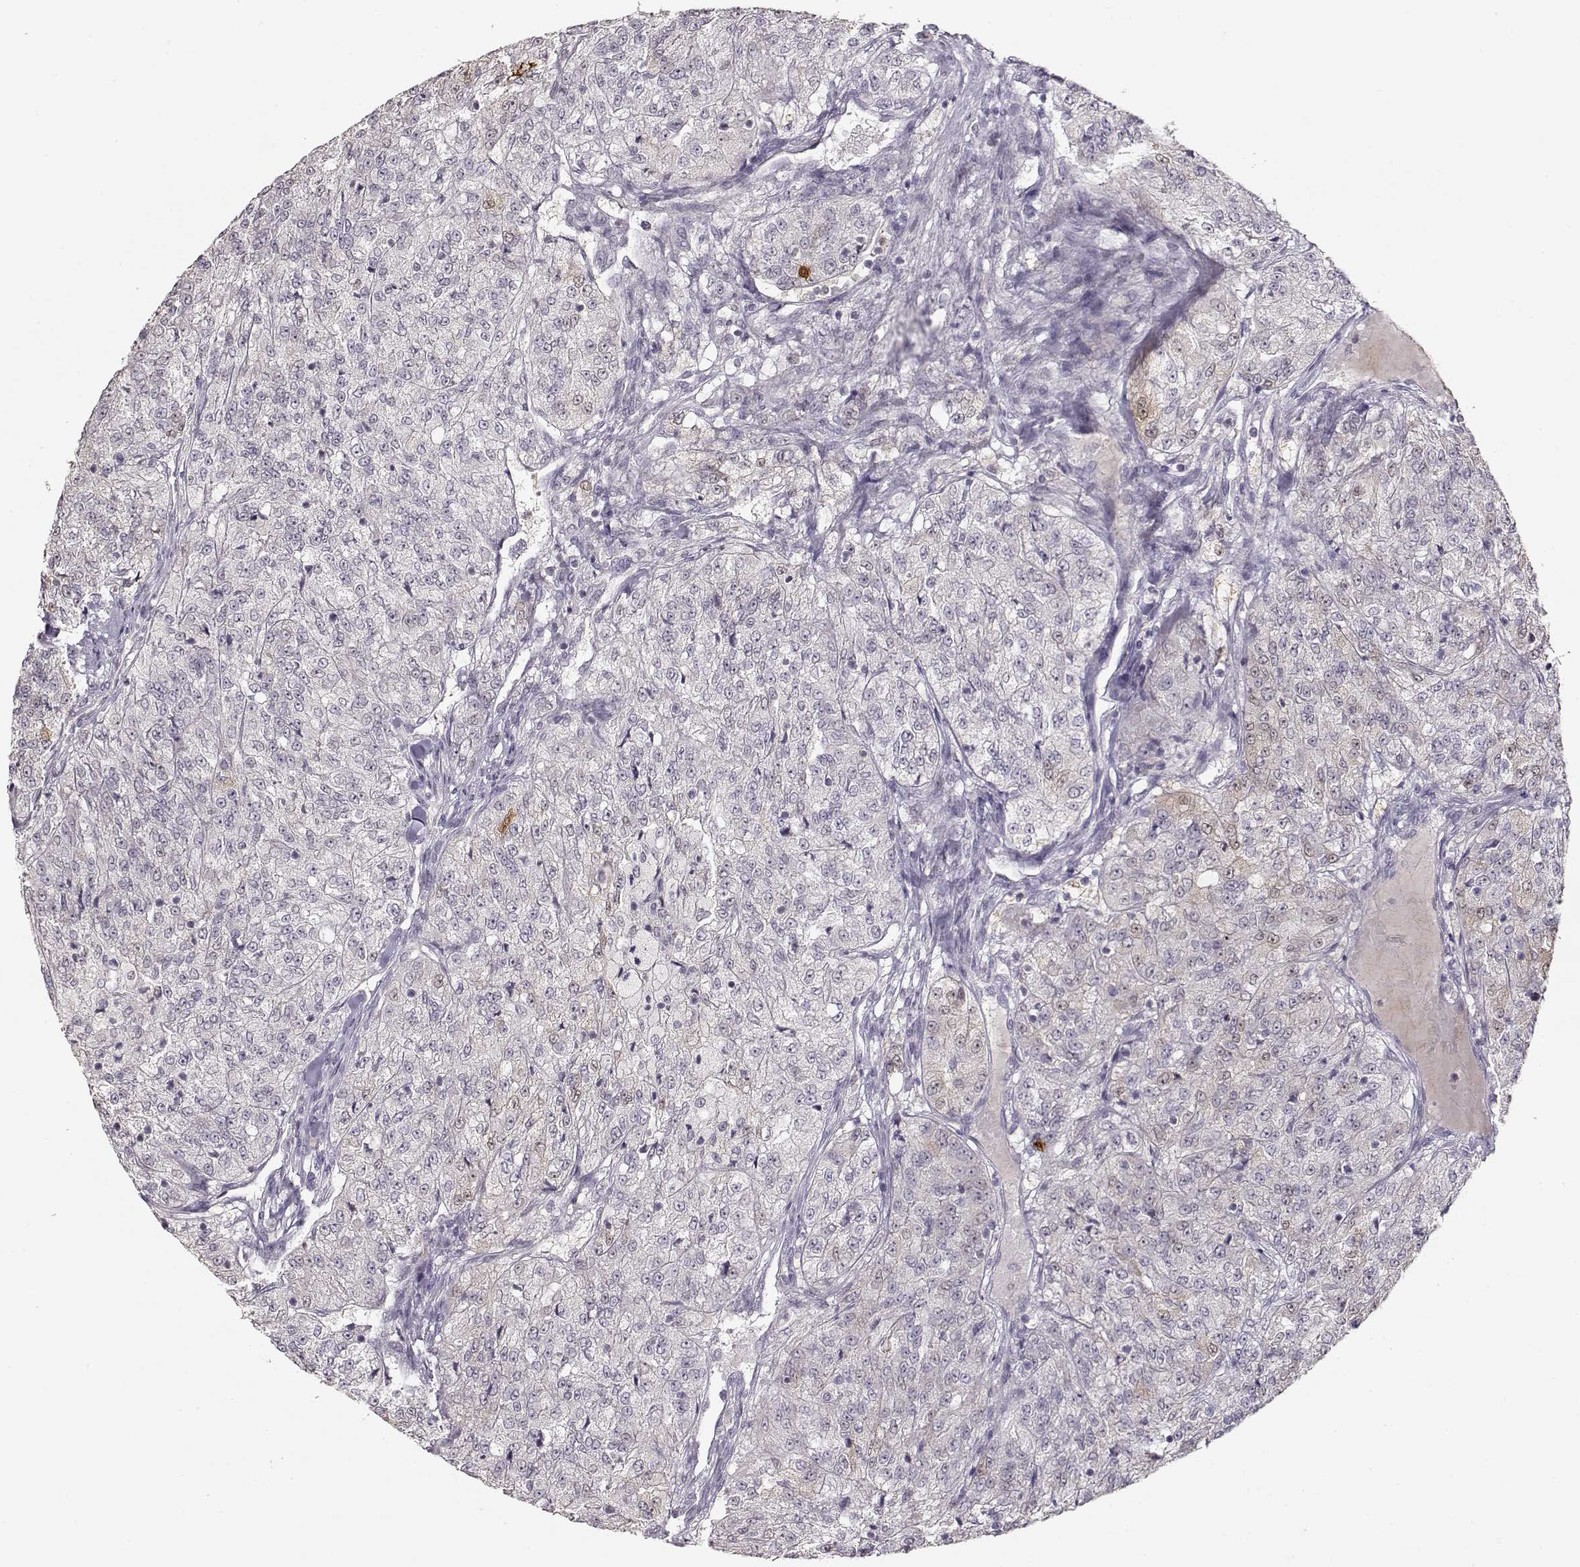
{"staining": {"intensity": "weak", "quantity": "<25%", "location": "cytoplasmic/membranous"}, "tissue": "renal cancer", "cell_type": "Tumor cells", "image_type": "cancer", "snomed": [{"axis": "morphology", "description": "Adenocarcinoma, NOS"}, {"axis": "topography", "description": "Kidney"}], "caption": "This is a micrograph of immunohistochemistry staining of renal adenocarcinoma, which shows no staining in tumor cells. The staining was performed using DAB (3,3'-diaminobenzidine) to visualize the protein expression in brown, while the nuclei were stained in blue with hematoxylin (Magnification: 20x).", "gene": "S100B", "patient": {"sex": "female", "age": 63}}